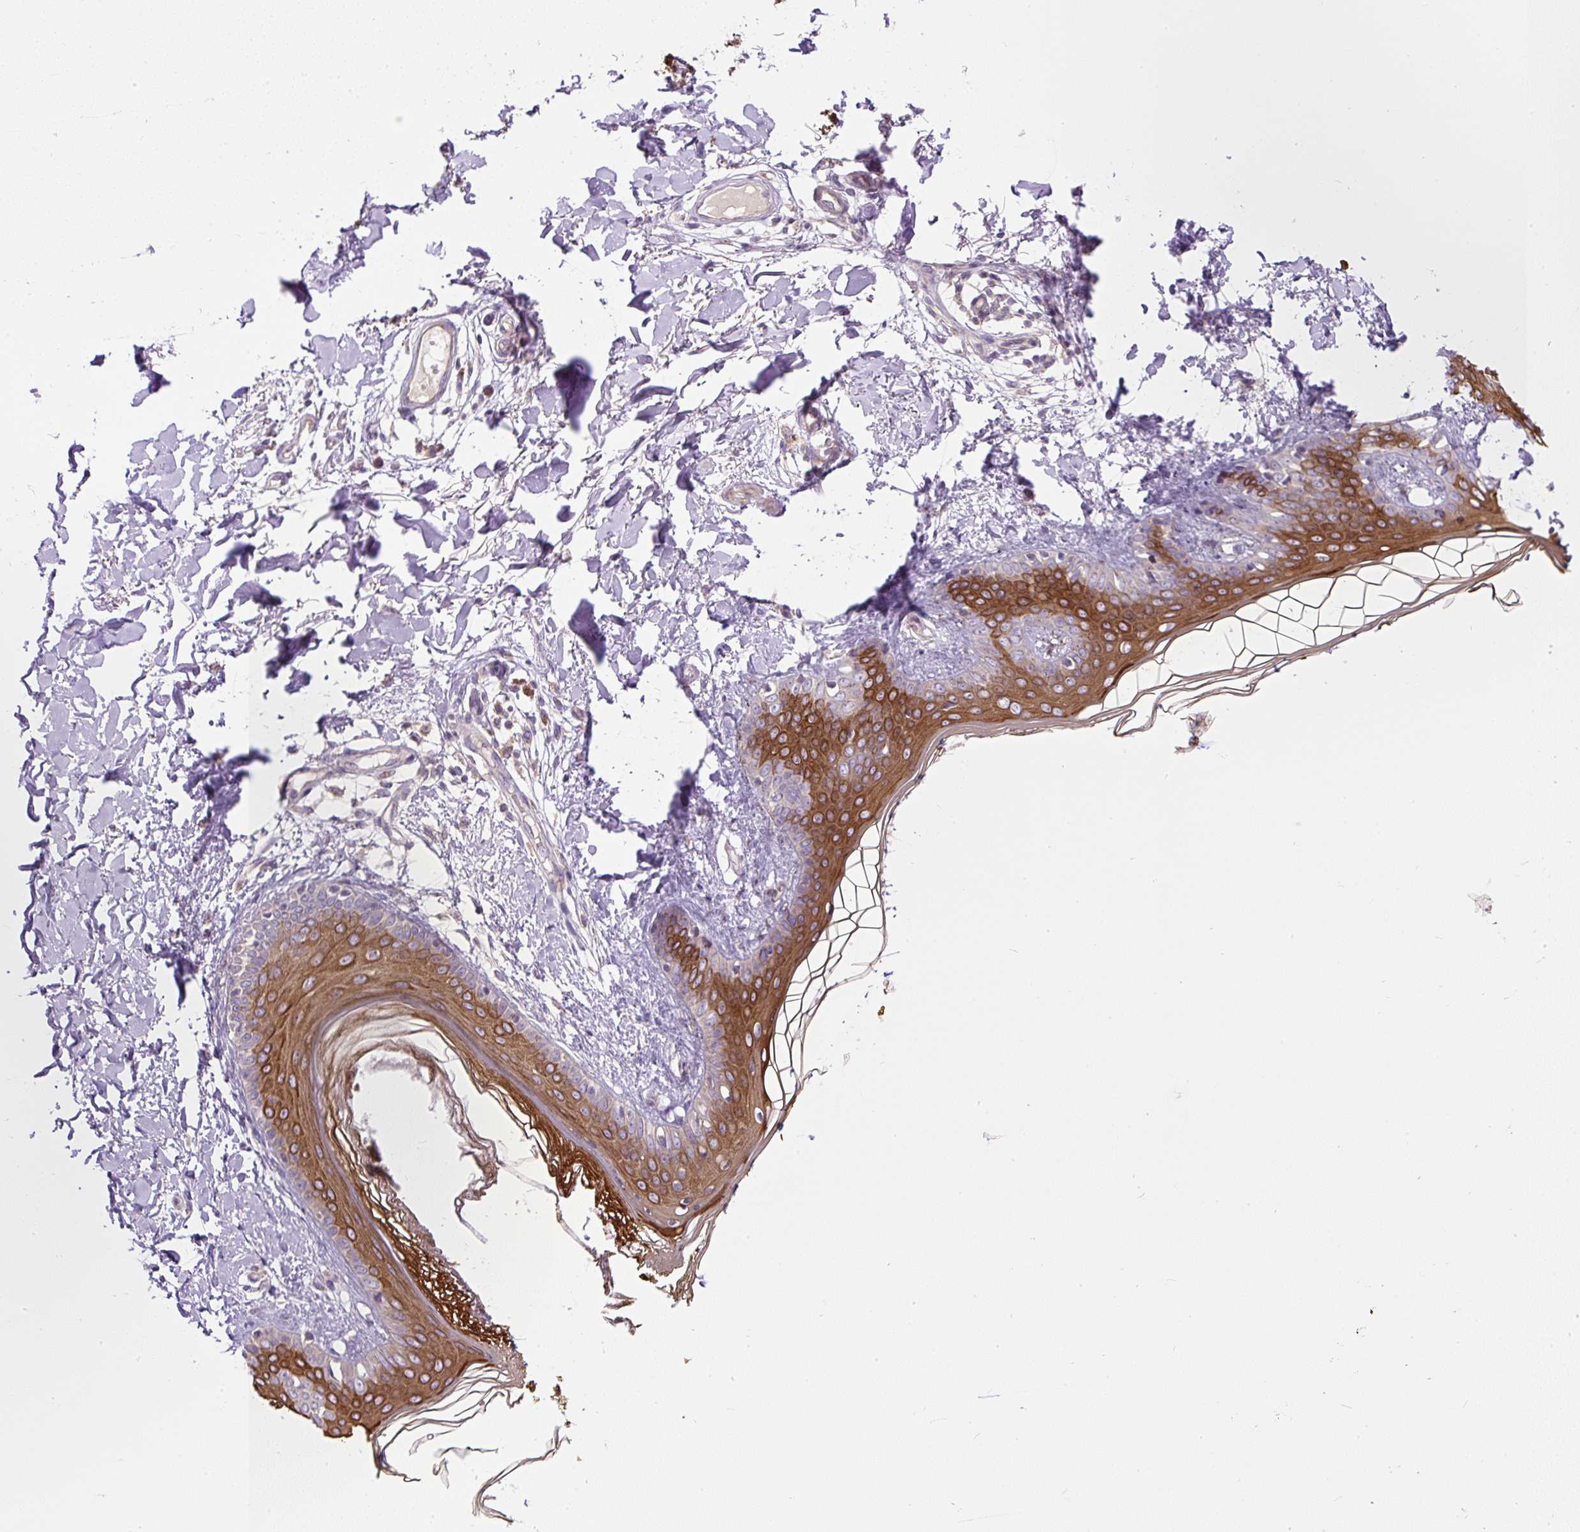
{"staining": {"intensity": "moderate", "quantity": "25%-75%", "location": "cytoplasmic/membranous"}, "tissue": "skin", "cell_type": "Fibroblasts", "image_type": "normal", "snomed": [{"axis": "morphology", "description": "Normal tissue, NOS"}, {"axis": "topography", "description": "Skin"}], "caption": "Immunohistochemical staining of benign skin exhibits medium levels of moderate cytoplasmic/membranous staining in about 25%-75% of fibroblasts.", "gene": "ZNF547", "patient": {"sex": "female", "age": 34}}